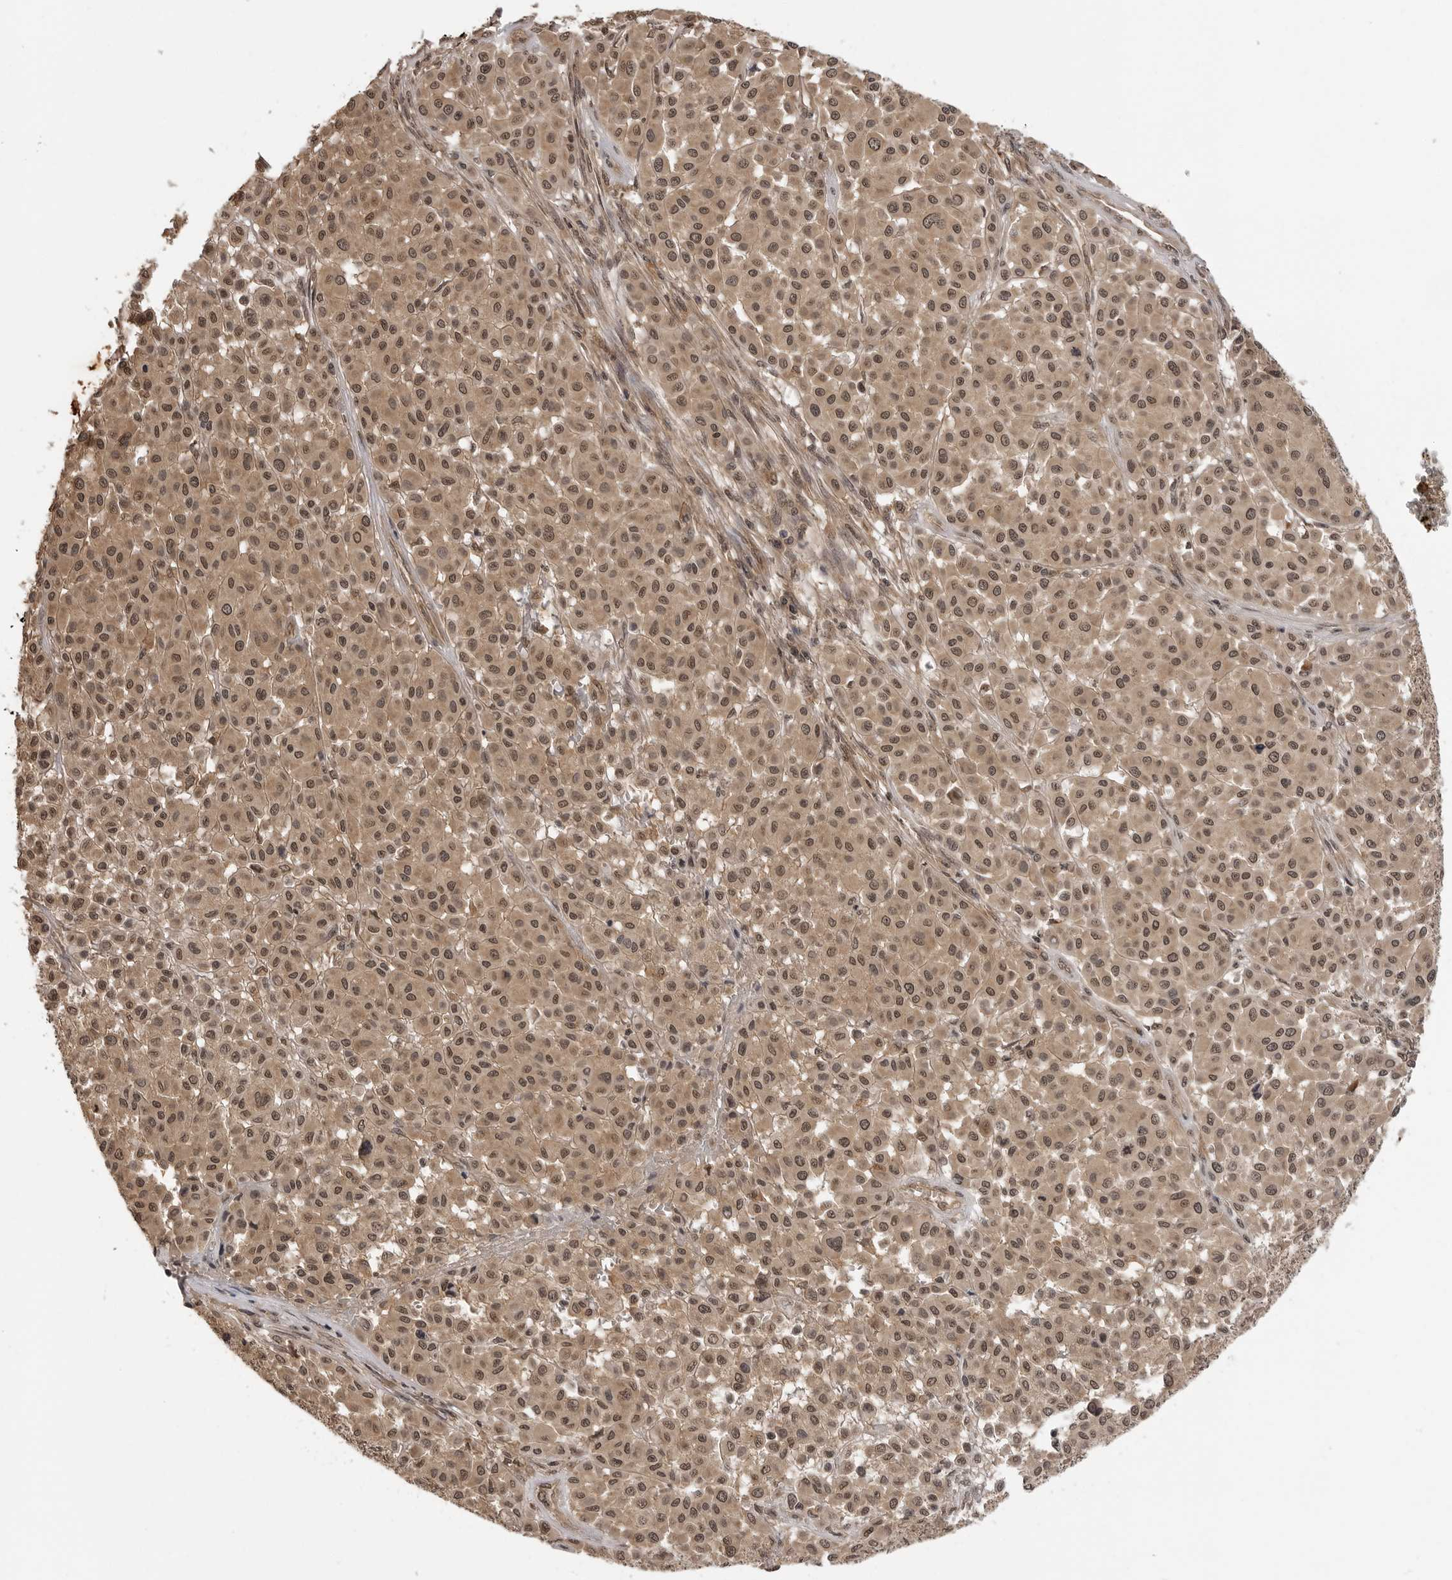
{"staining": {"intensity": "moderate", "quantity": ">75%", "location": "cytoplasmic/membranous,nuclear"}, "tissue": "melanoma", "cell_type": "Tumor cells", "image_type": "cancer", "snomed": [{"axis": "morphology", "description": "Malignant melanoma, Metastatic site"}, {"axis": "topography", "description": "Soft tissue"}], "caption": "The image shows immunohistochemical staining of melanoma. There is moderate cytoplasmic/membranous and nuclear staining is present in about >75% of tumor cells.", "gene": "IL24", "patient": {"sex": "male", "age": 41}}